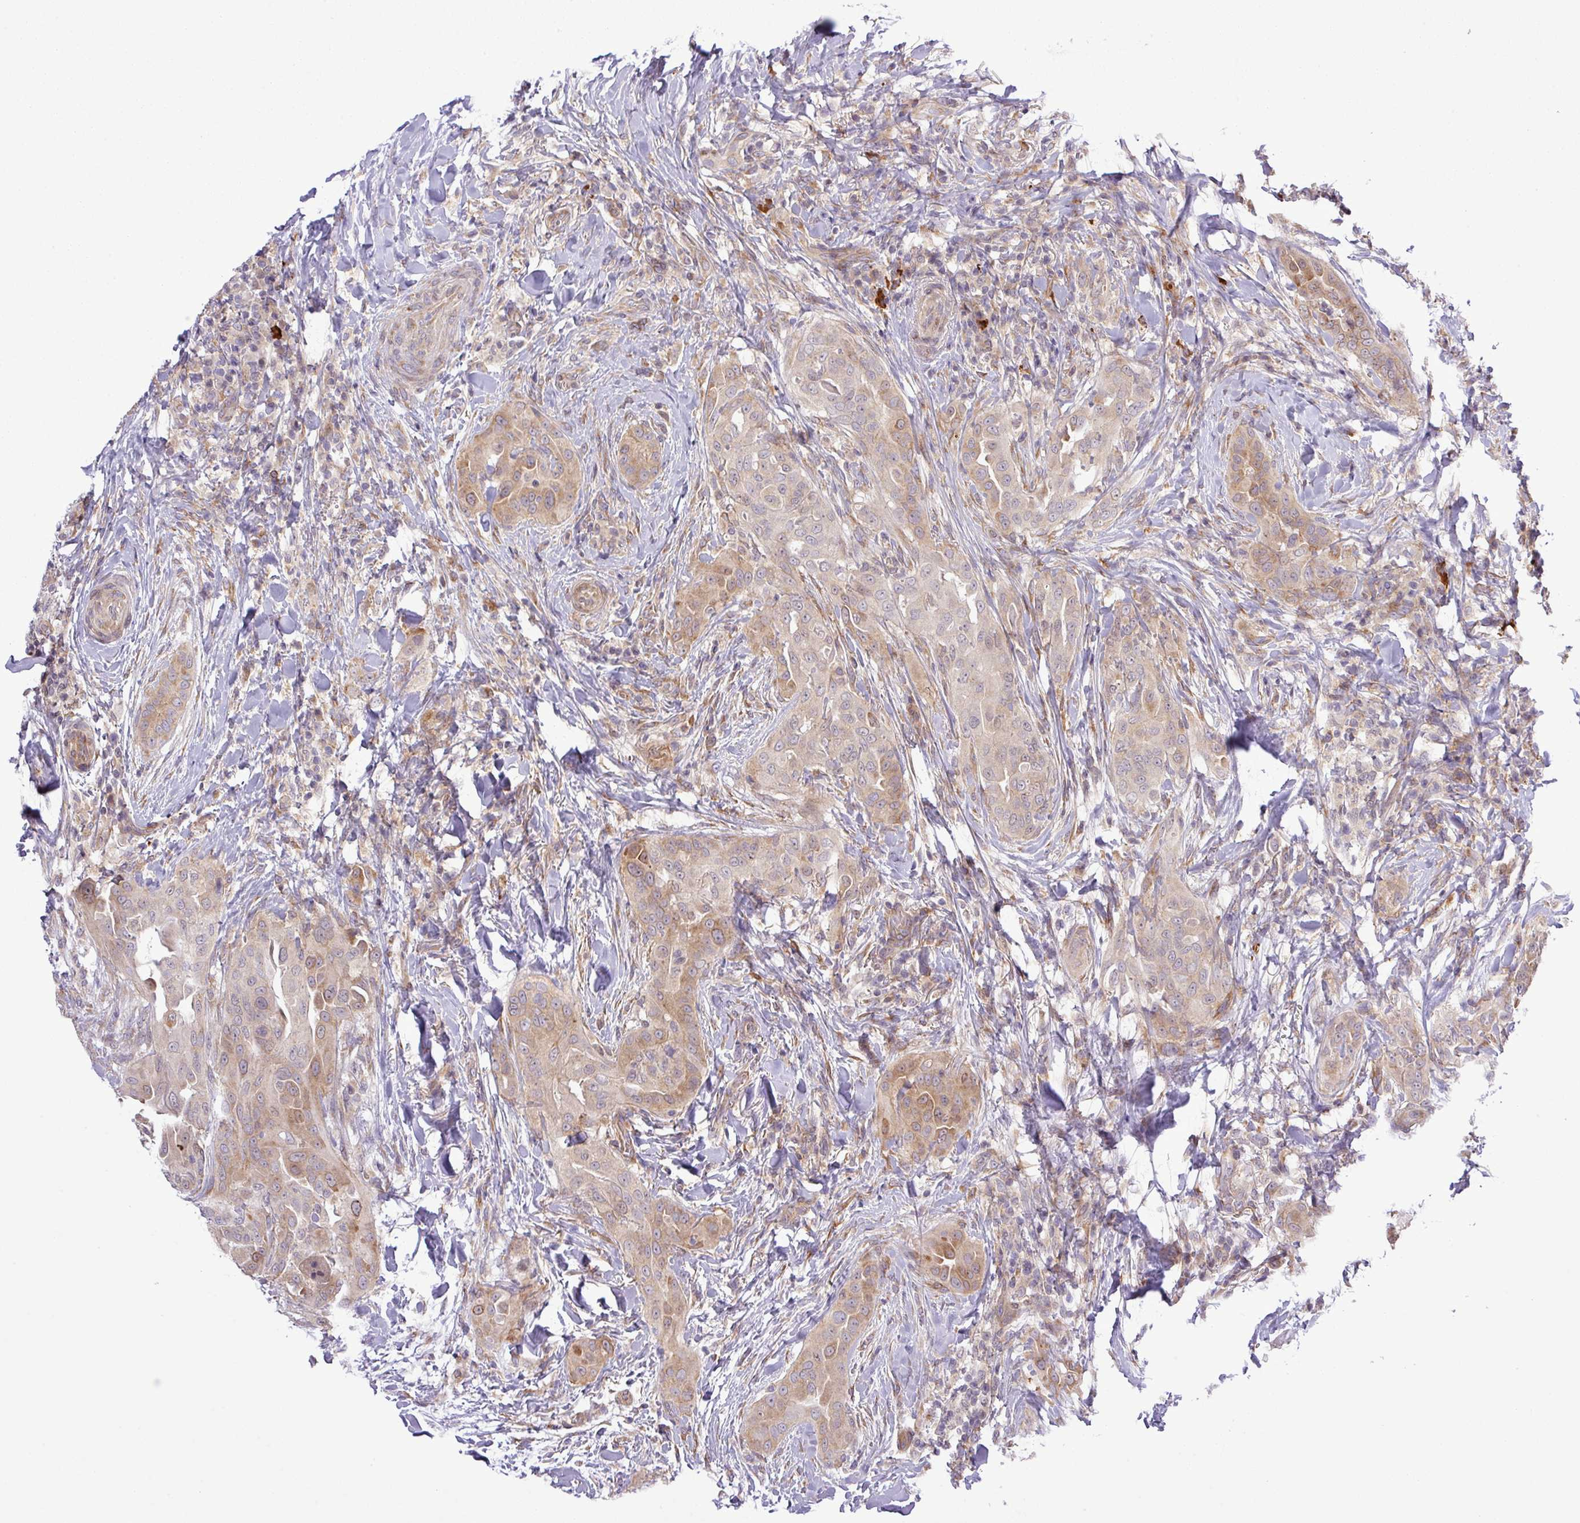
{"staining": {"intensity": "moderate", "quantity": "<25%", "location": "cytoplasmic/membranous"}, "tissue": "thyroid cancer", "cell_type": "Tumor cells", "image_type": "cancer", "snomed": [{"axis": "morphology", "description": "Papillary adenocarcinoma, NOS"}, {"axis": "topography", "description": "Thyroid gland"}], "caption": "Approximately <25% of tumor cells in human thyroid papillary adenocarcinoma reveal moderate cytoplasmic/membranous protein staining as visualized by brown immunohistochemical staining.", "gene": "FAM222B", "patient": {"sex": "male", "age": 61}}